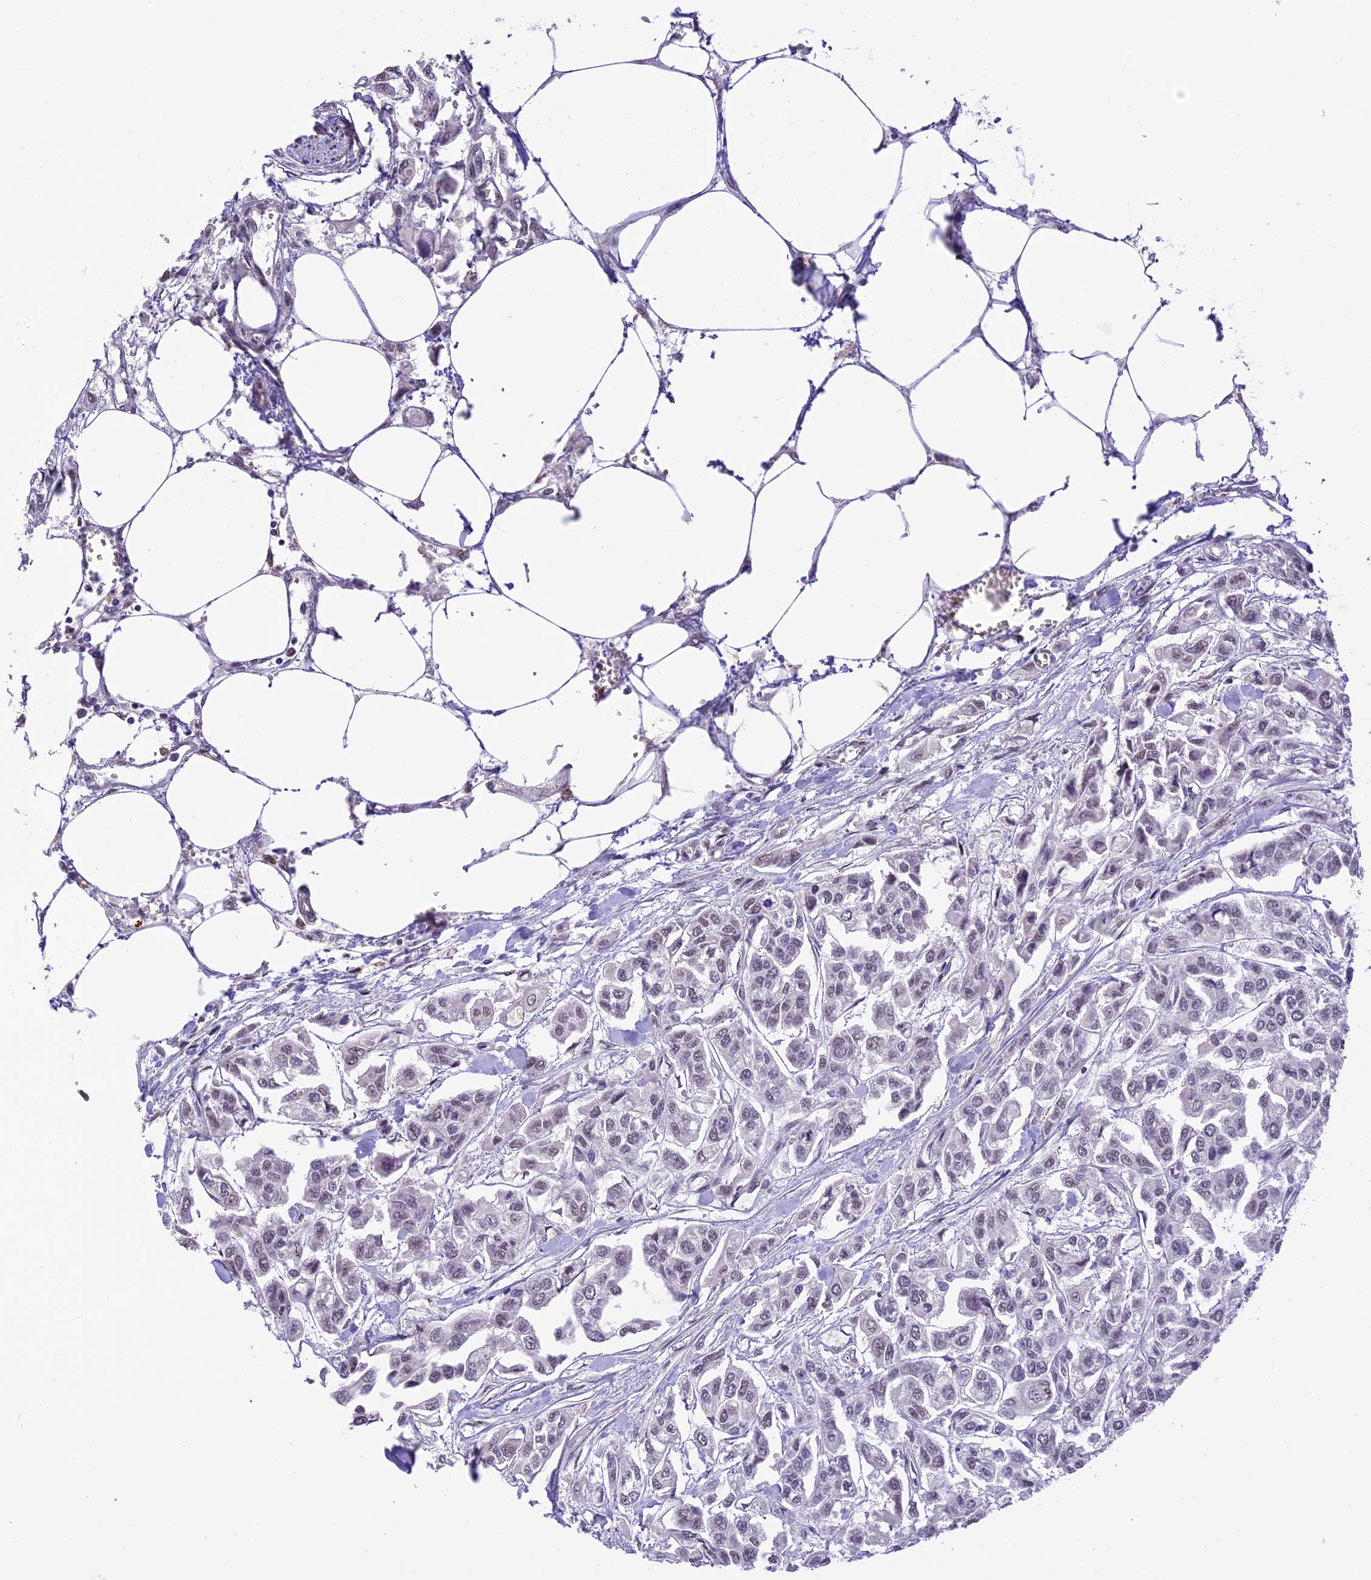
{"staining": {"intensity": "negative", "quantity": "none", "location": "none"}, "tissue": "urothelial cancer", "cell_type": "Tumor cells", "image_type": "cancer", "snomed": [{"axis": "morphology", "description": "Urothelial carcinoma, High grade"}, {"axis": "topography", "description": "Urinary bladder"}], "caption": "This is an immunohistochemistry (IHC) image of high-grade urothelial carcinoma. There is no positivity in tumor cells.", "gene": "AHSP", "patient": {"sex": "male", "age": 67}}